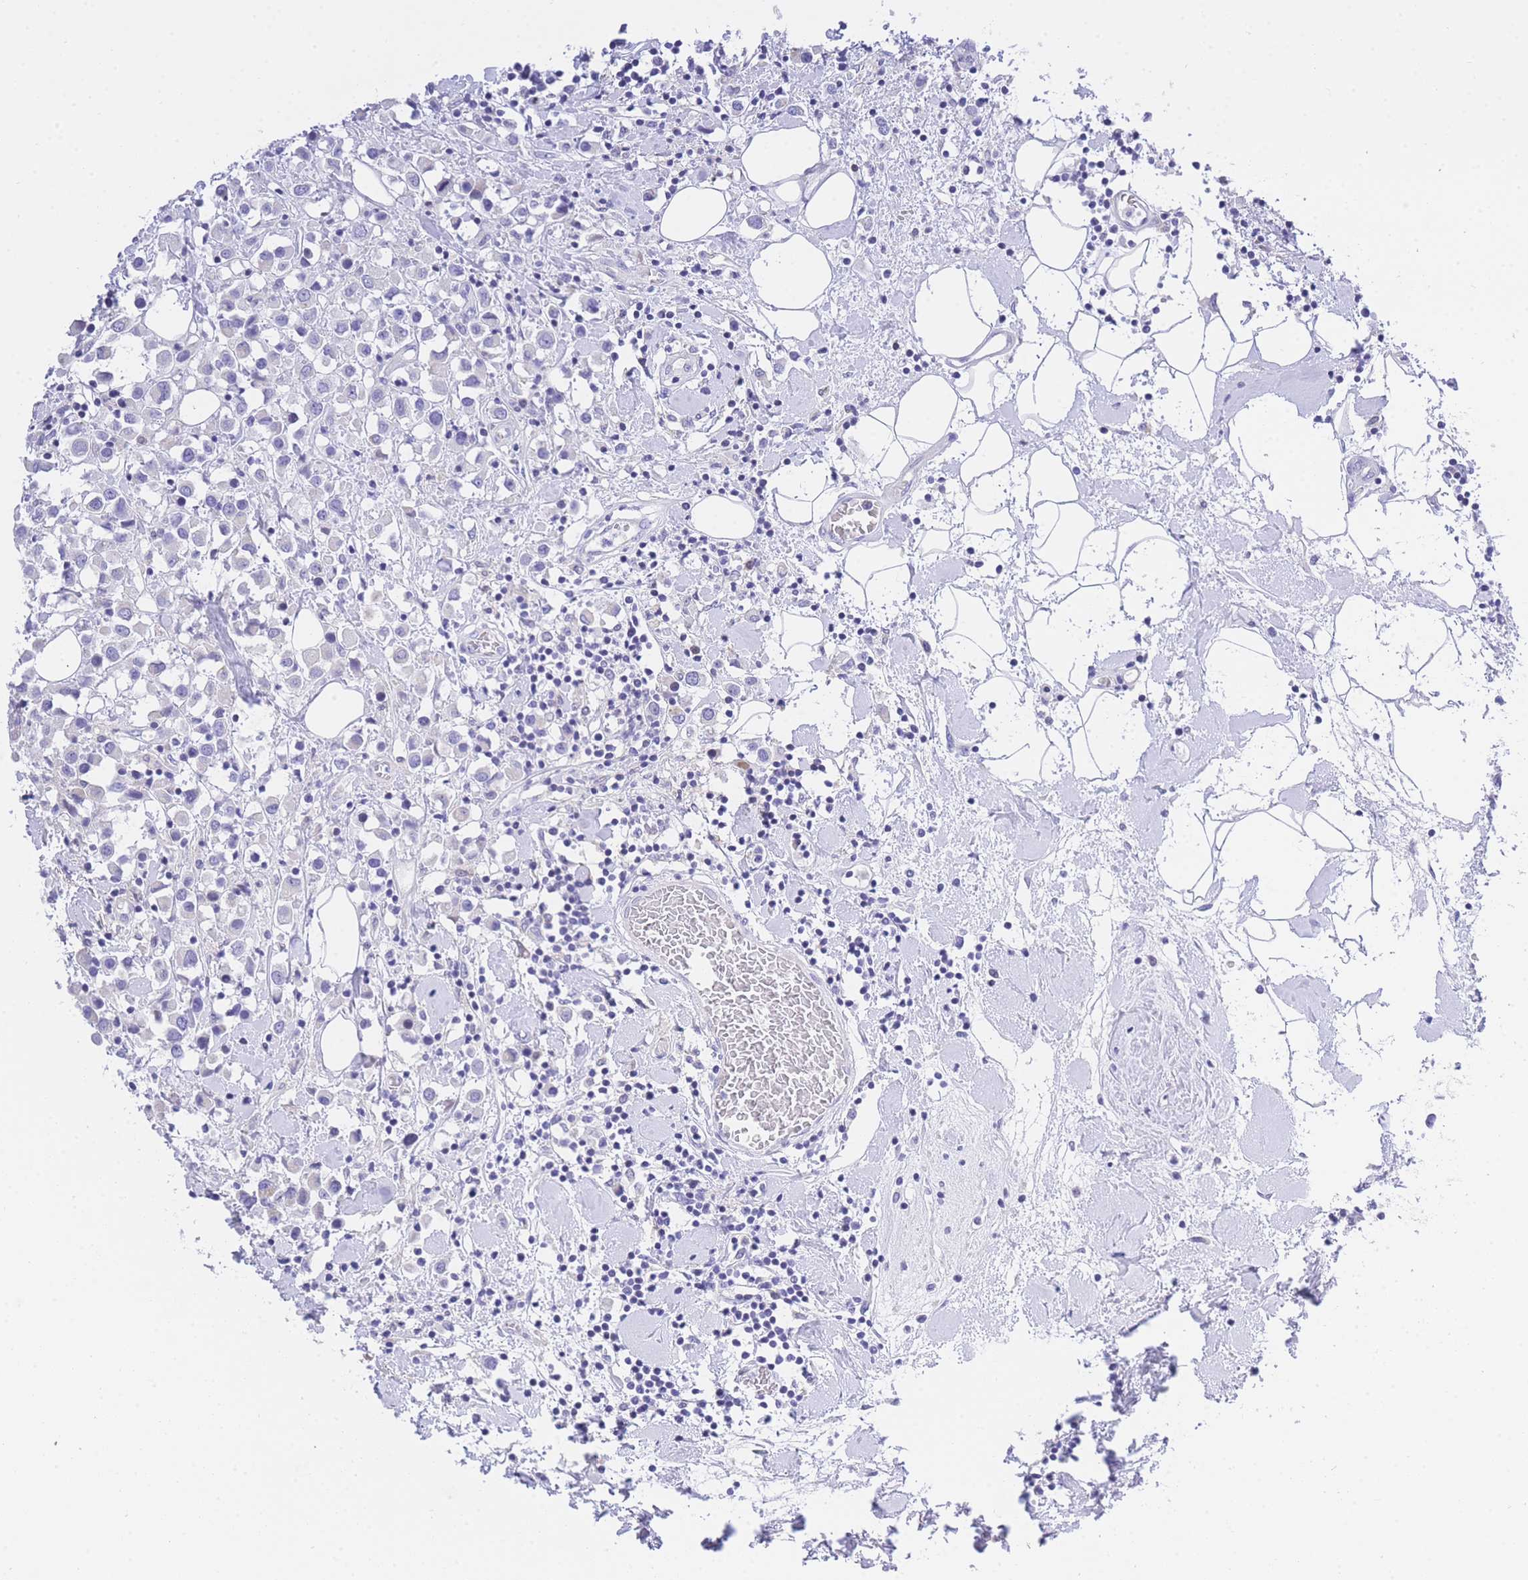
{"staining": {"intensity": "negative", "quantity": "none", "location": "none"}, "tissue": "breast cancer", "cell_type": "Tumor cells", "image_type": "cancer", "snomed": [{"axis": "morphology", "description": "Duct carcinoma"}, {"axis": "topography", "description": "Breast"}], "caption": "IHC histopathology image of neoplastic tissue: breast cancer stained with DAB (3,3'-diaminobenzidine) exhibits no significant protein positivity in tumor cells.", "gene": "TIFAB", "patient": {"sex": "female", "age": 61}}